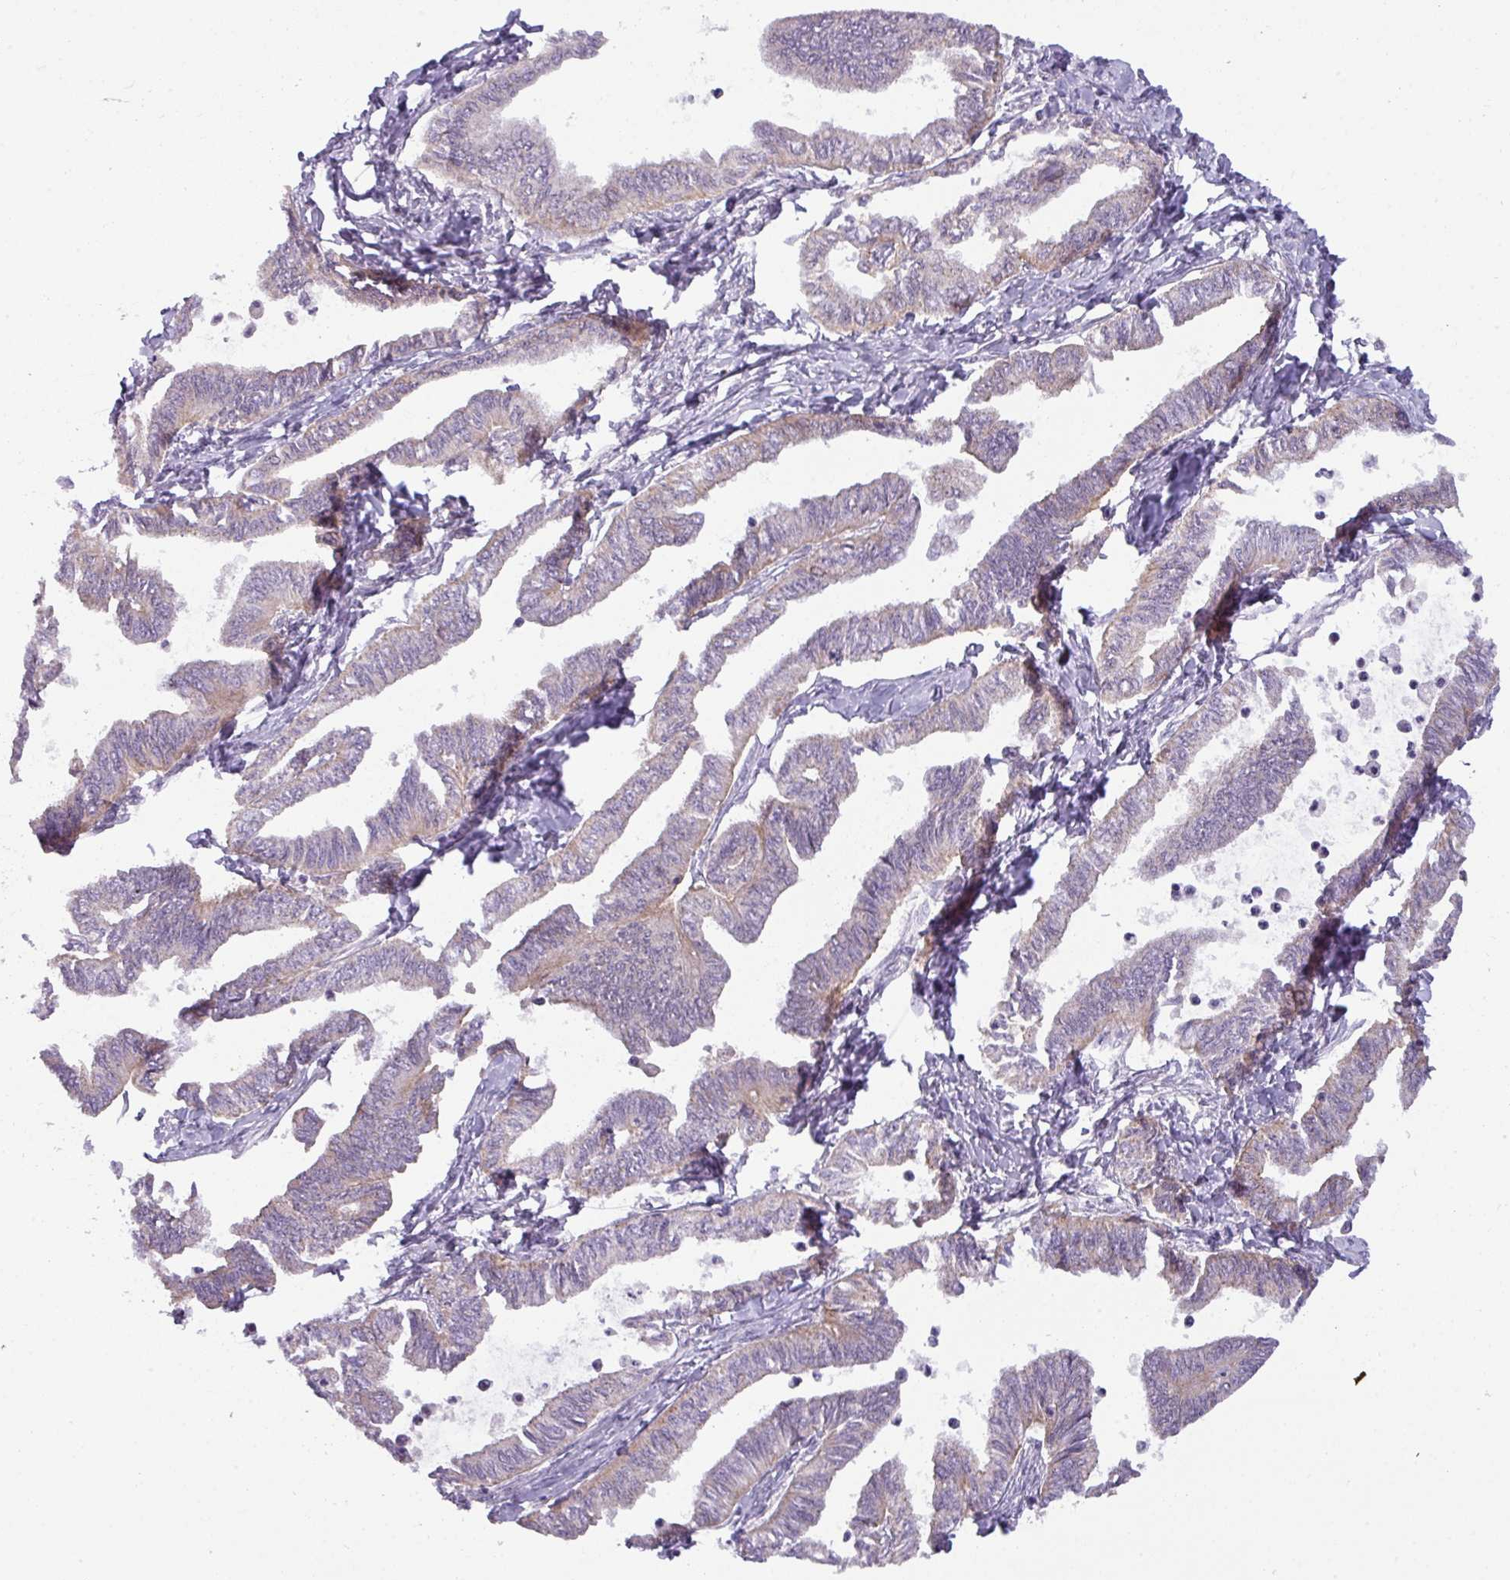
{"staining": {"intensity": "weak", "quantity": "<25%", "location": "cytoplasmic/membranous"}, "tissue": "ovarian cancer", "cell_type": "Tumor cells", "image_type": "cancer", "snomed": [{"axis": "morphology", "description": "Carcinoma, endometroid"}, {"axis": "topography", "description": "Ovary"}], "caption": "Ovarian cancer (endometroid carcinoma) was stained to show a protein in brown. There is no significant expression in tumor cells.", "gene": "C2orf68", "patient": {"sex": "female", "age": 70}}